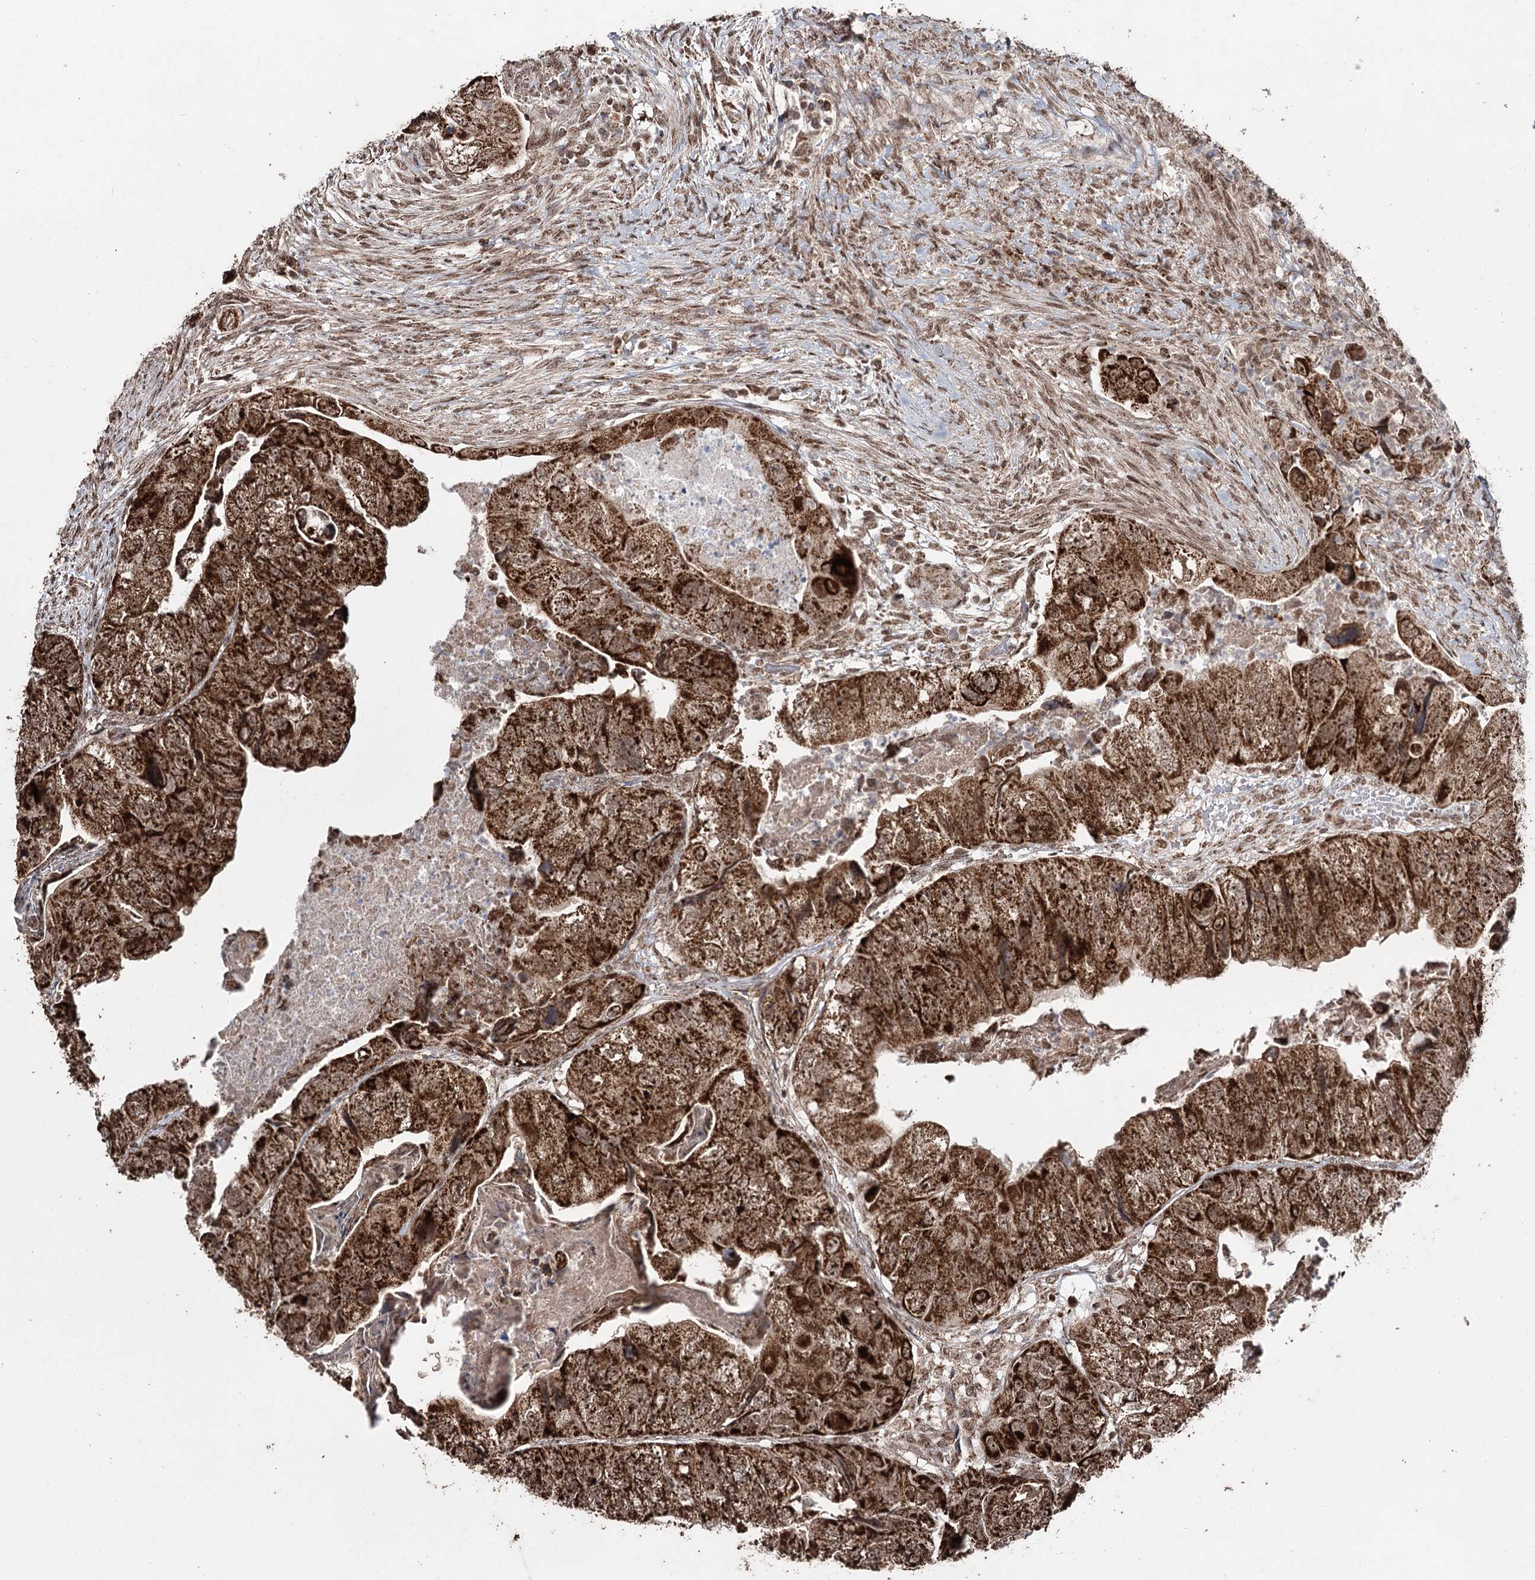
{"staining": {"intensity": "strong", "quantity": ">75%", "location": "cytoplasmic/membranous"}, "tissue": "colorectal cancer", "cell_type": "Tumor cells", "image_type": "cancer", "snomed": [{"axis": "morphology", "description": "Adenocarcinoma, NOS"}, {"axis": "topography", "description": "Rectum"}], "caption": "A brown stain shows strong cytoplasmic/membranous expression of a protein in colorectal adenocarcinoma tumor cells.", "gene": "PDHX", "patient": {"sex": "male", "age": 63}}